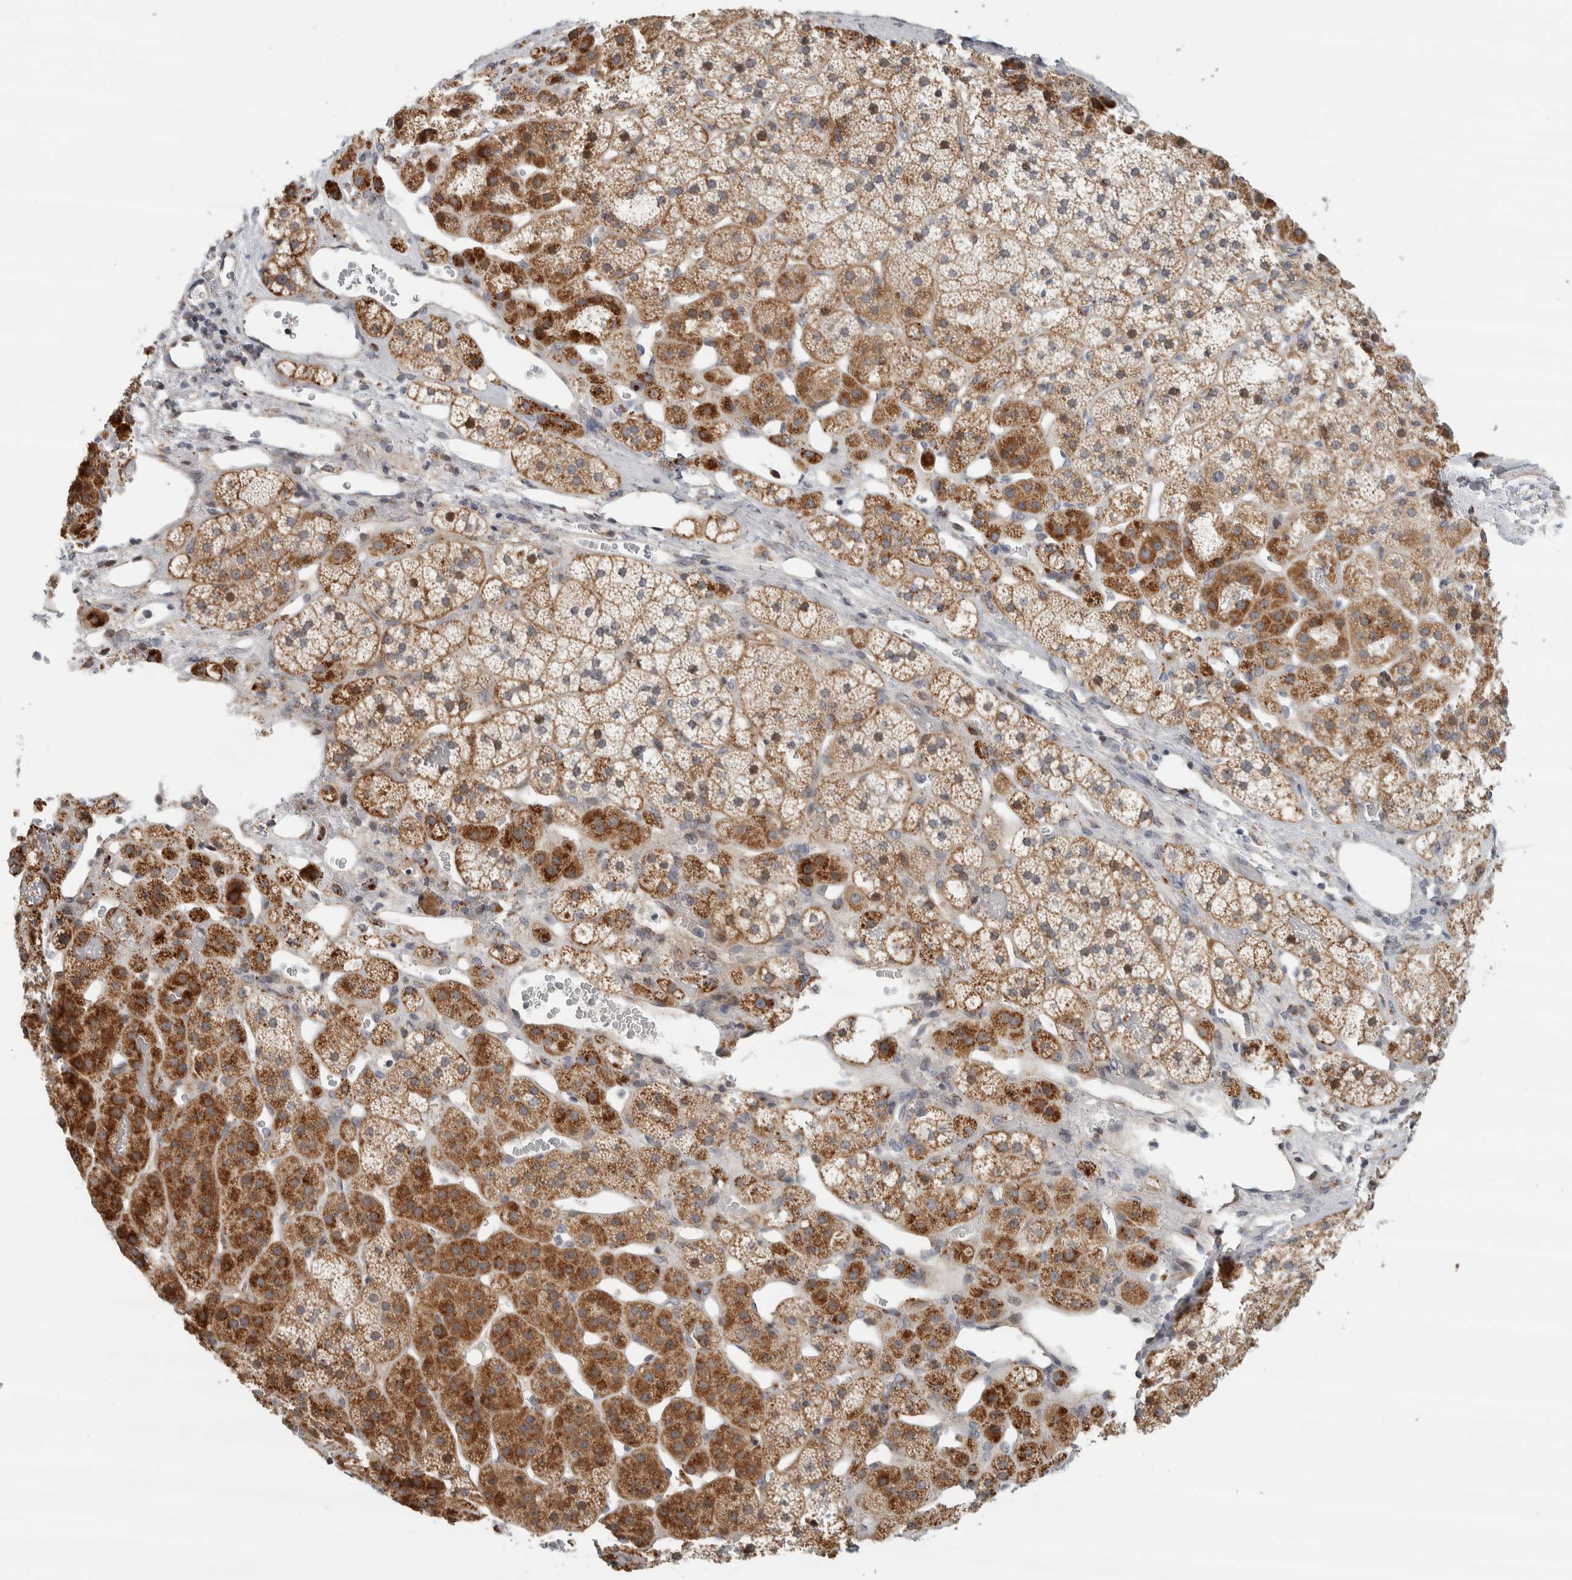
{"staining": {"intensity": "strong", "quantity": ">75%", "location": "cytoplasmic/membranous"}, "tissue": "adrenal gland", "cell_type": "Glandular cells", "image_type": "normal", "snomed": [{"axis": "morphology", "description": "Normal tissue, NOS"}, {"axis": "topography", "description": "Adrenal gland"}], "caption": "The immunohistochemical stain labels strong cytoplasmic/membranous staining in glandular cells of benign adrenal gland. The staining was performed using DAB (3,3'-diaminobenzidine) to visualize the protein expression in brown, while the nuclei were stained in blue with hematoxylin (Magnification: 20x).", "gene": "AFP", "patient": {"sex": "female", "age": 44}}